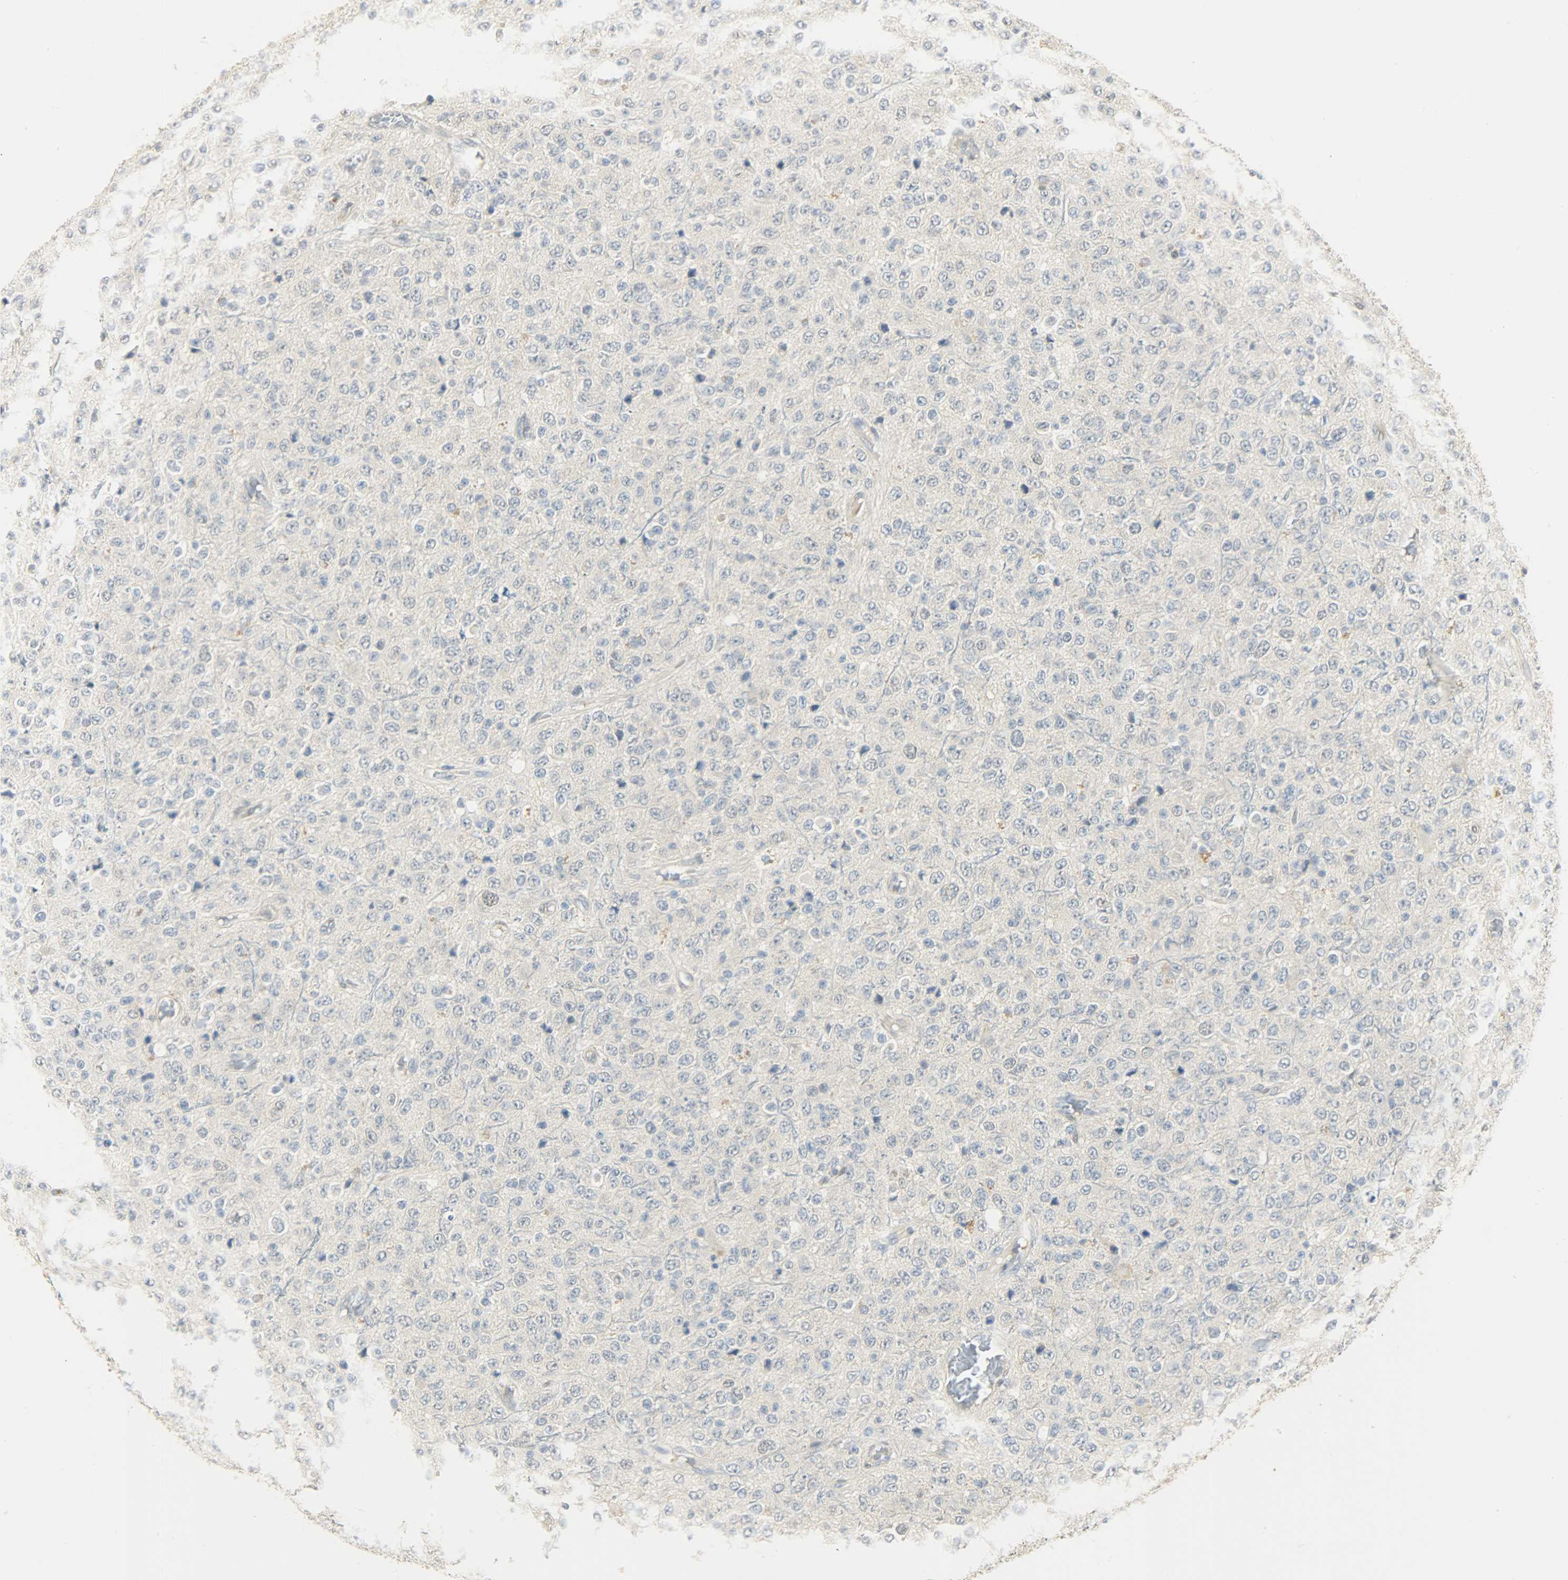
{"staining": {"intensity": "negative", "quantity": "none", "location": "none"}, "tissue": "glioma", "cell_type": "Tumor cells", "image_type": "cancer", "snomed": [{"axis": "morphology", "description": "Glioma, malignant, High grade"}, {"axis": "topography", "description": "pancreas cauda"}], "caption": "High magnification brightfield microscopy of high-grade glioma (malignant) stained with DAB (3,3'-diaminobenzidine) (brown) and counterstained with hematoxylin (blue): tumor cells show no significant positivity. The staining was performed using DAB (3,3'-diaminobenzidine) to visualize the protein expression in brown, while the nuclei were stained in blue with hematoxylin (Magnification: 20x).", "gene": "USP13", "patient": {"sex": "male", "age": 60}}